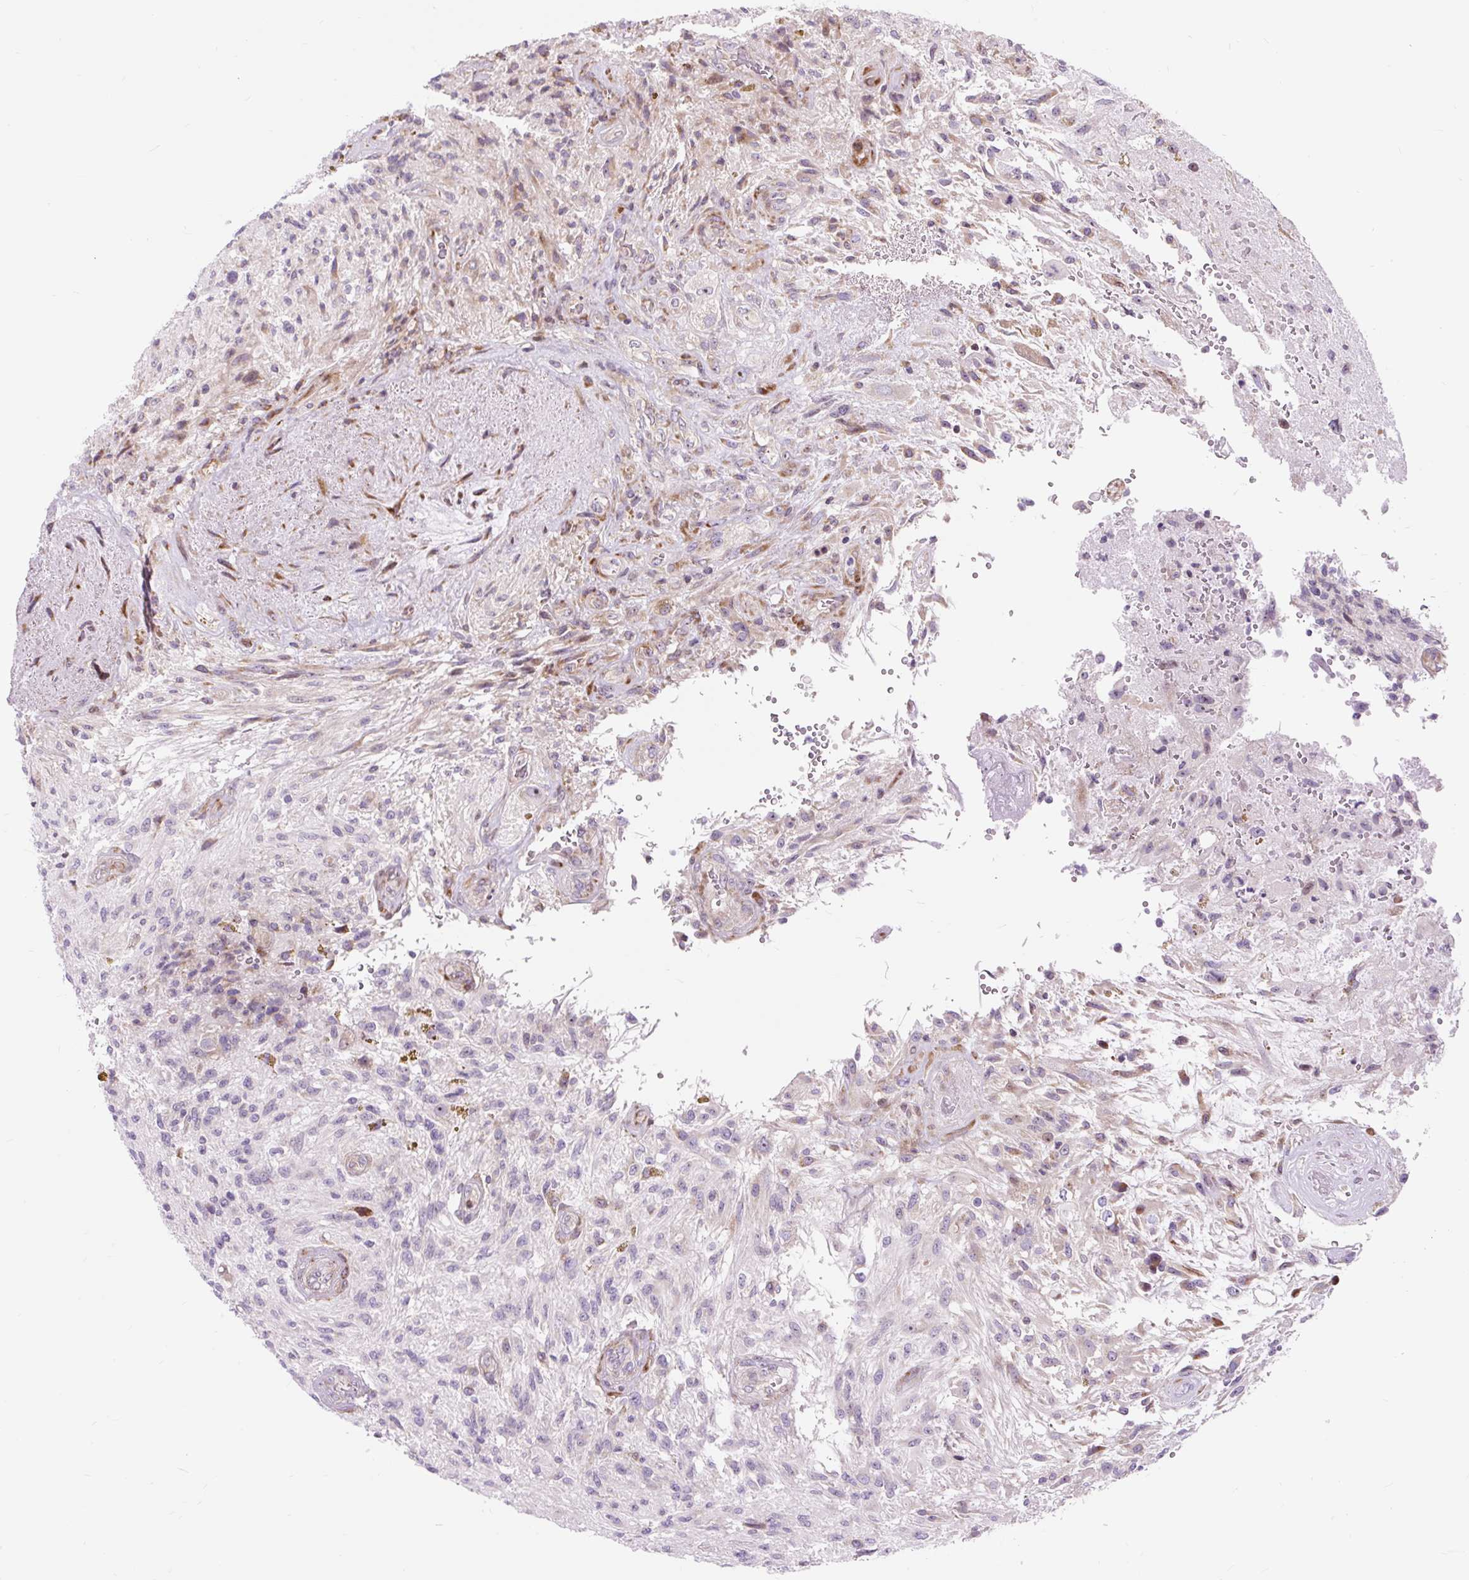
{"staining": {"intensity": "negative", "quantity": "none", "location": "none"}, "tissue": "glioma", "cell_type": "Tumor cells", "image_type": "cancer", "snomed": [{"axis": "morphology", "description": "Glioma, malignant, High grade"}, {"axis": "topography", "description": "Brain"}], "caption": "There is no significant expression in tumor cells of malignant glioma (high-grade).", "gene": "CISD3", "patient": {"sex": "male", "age": 56}}